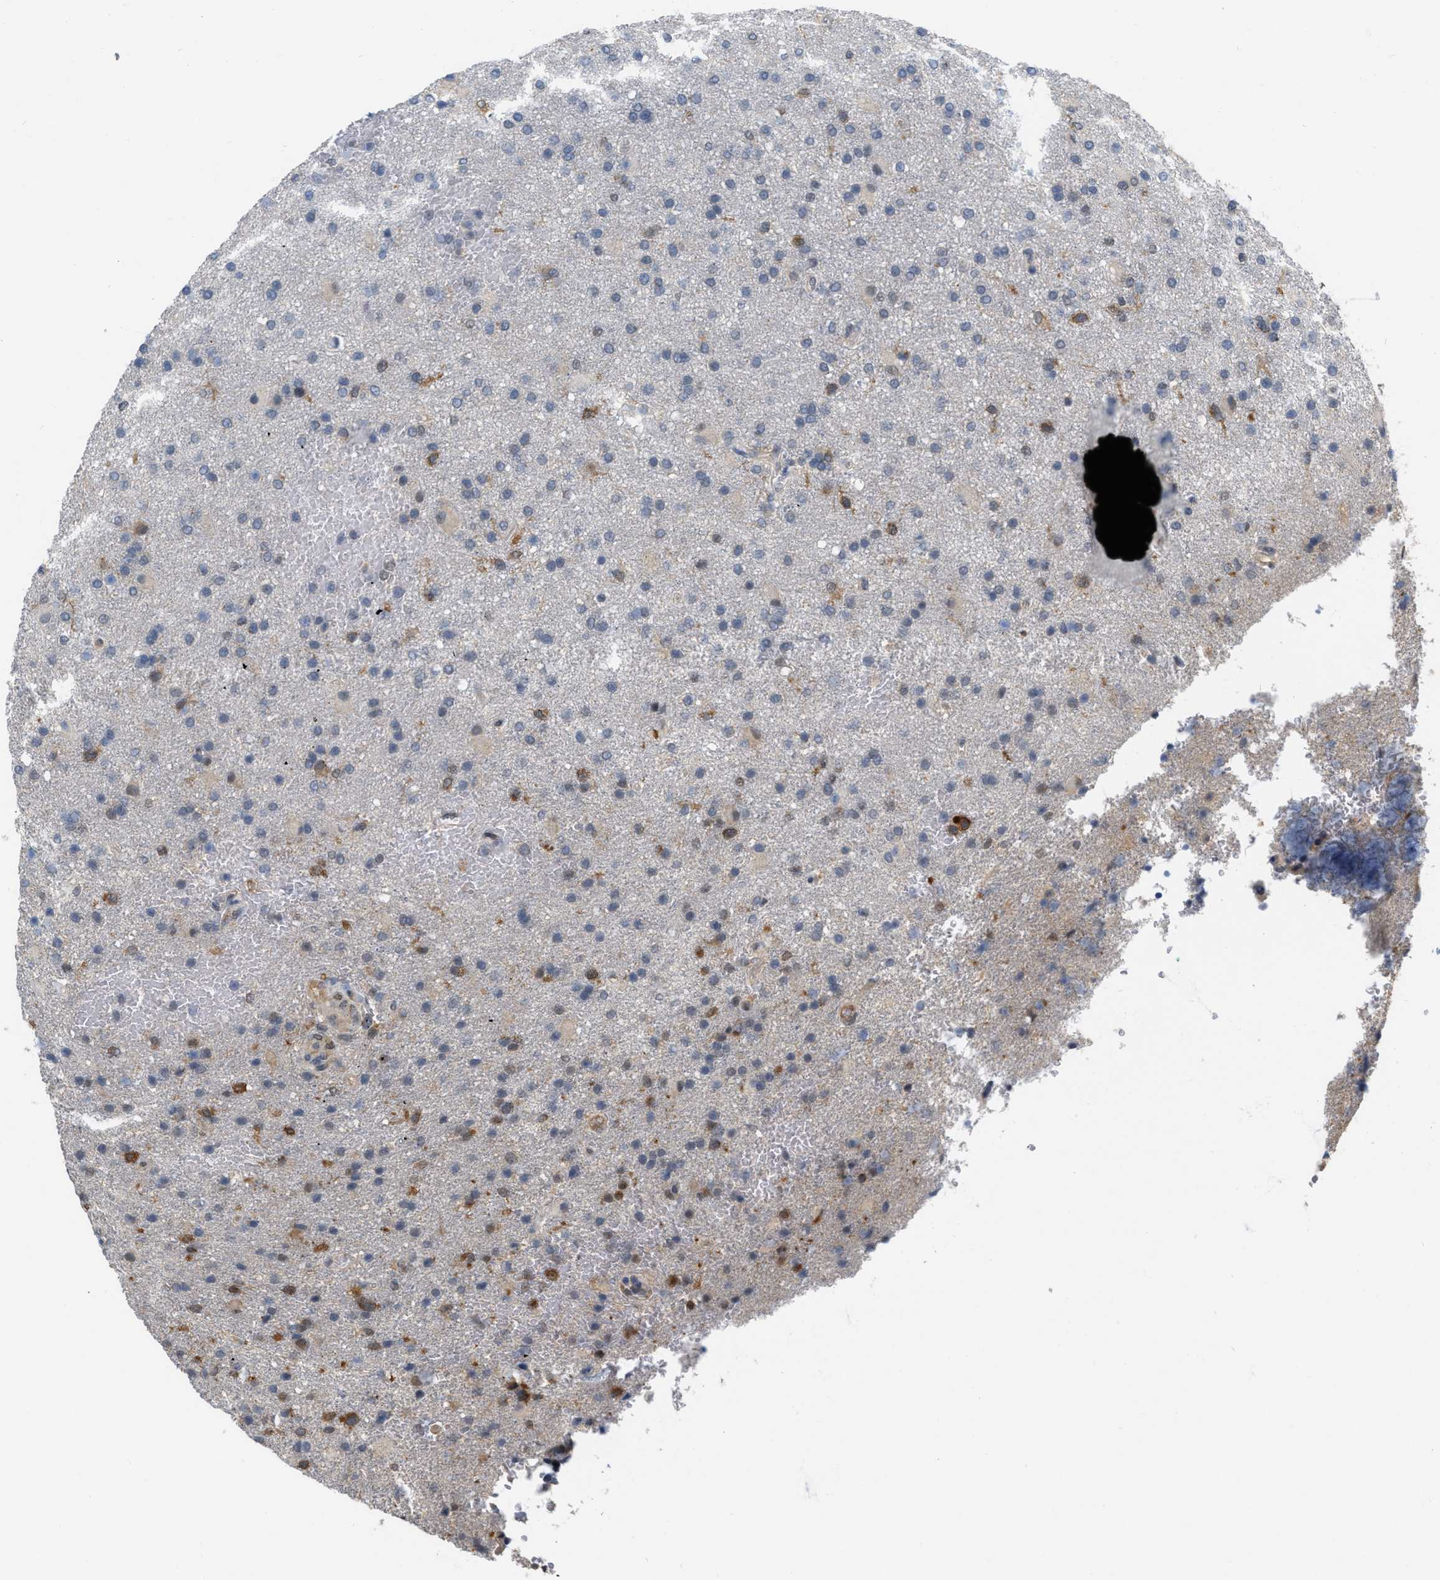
{"staining": {"intensity": "weak", "quantity": "25%-75%", "location": "cytoplasmic/membranous"}, "tissue": "glioma", "cell_type": "Tumor cells", "image_type": "cancer", "snomed": [{"axis": "morphology", "description": "Glioma, malignant, High grade"}, {"axis": "topography", "description": "Brain"}], "caption": "Immunohistochemistry (IHC) (DAB (3,3'-diaminobenzidine)) staining of high-grade glioma (malignant) shows weak cytoplasmic/membranous protein positivity in about 25%-75% of tumor cells.", "gene": "RUVBL1", "patient": {"sex": "male", "age": 72}}